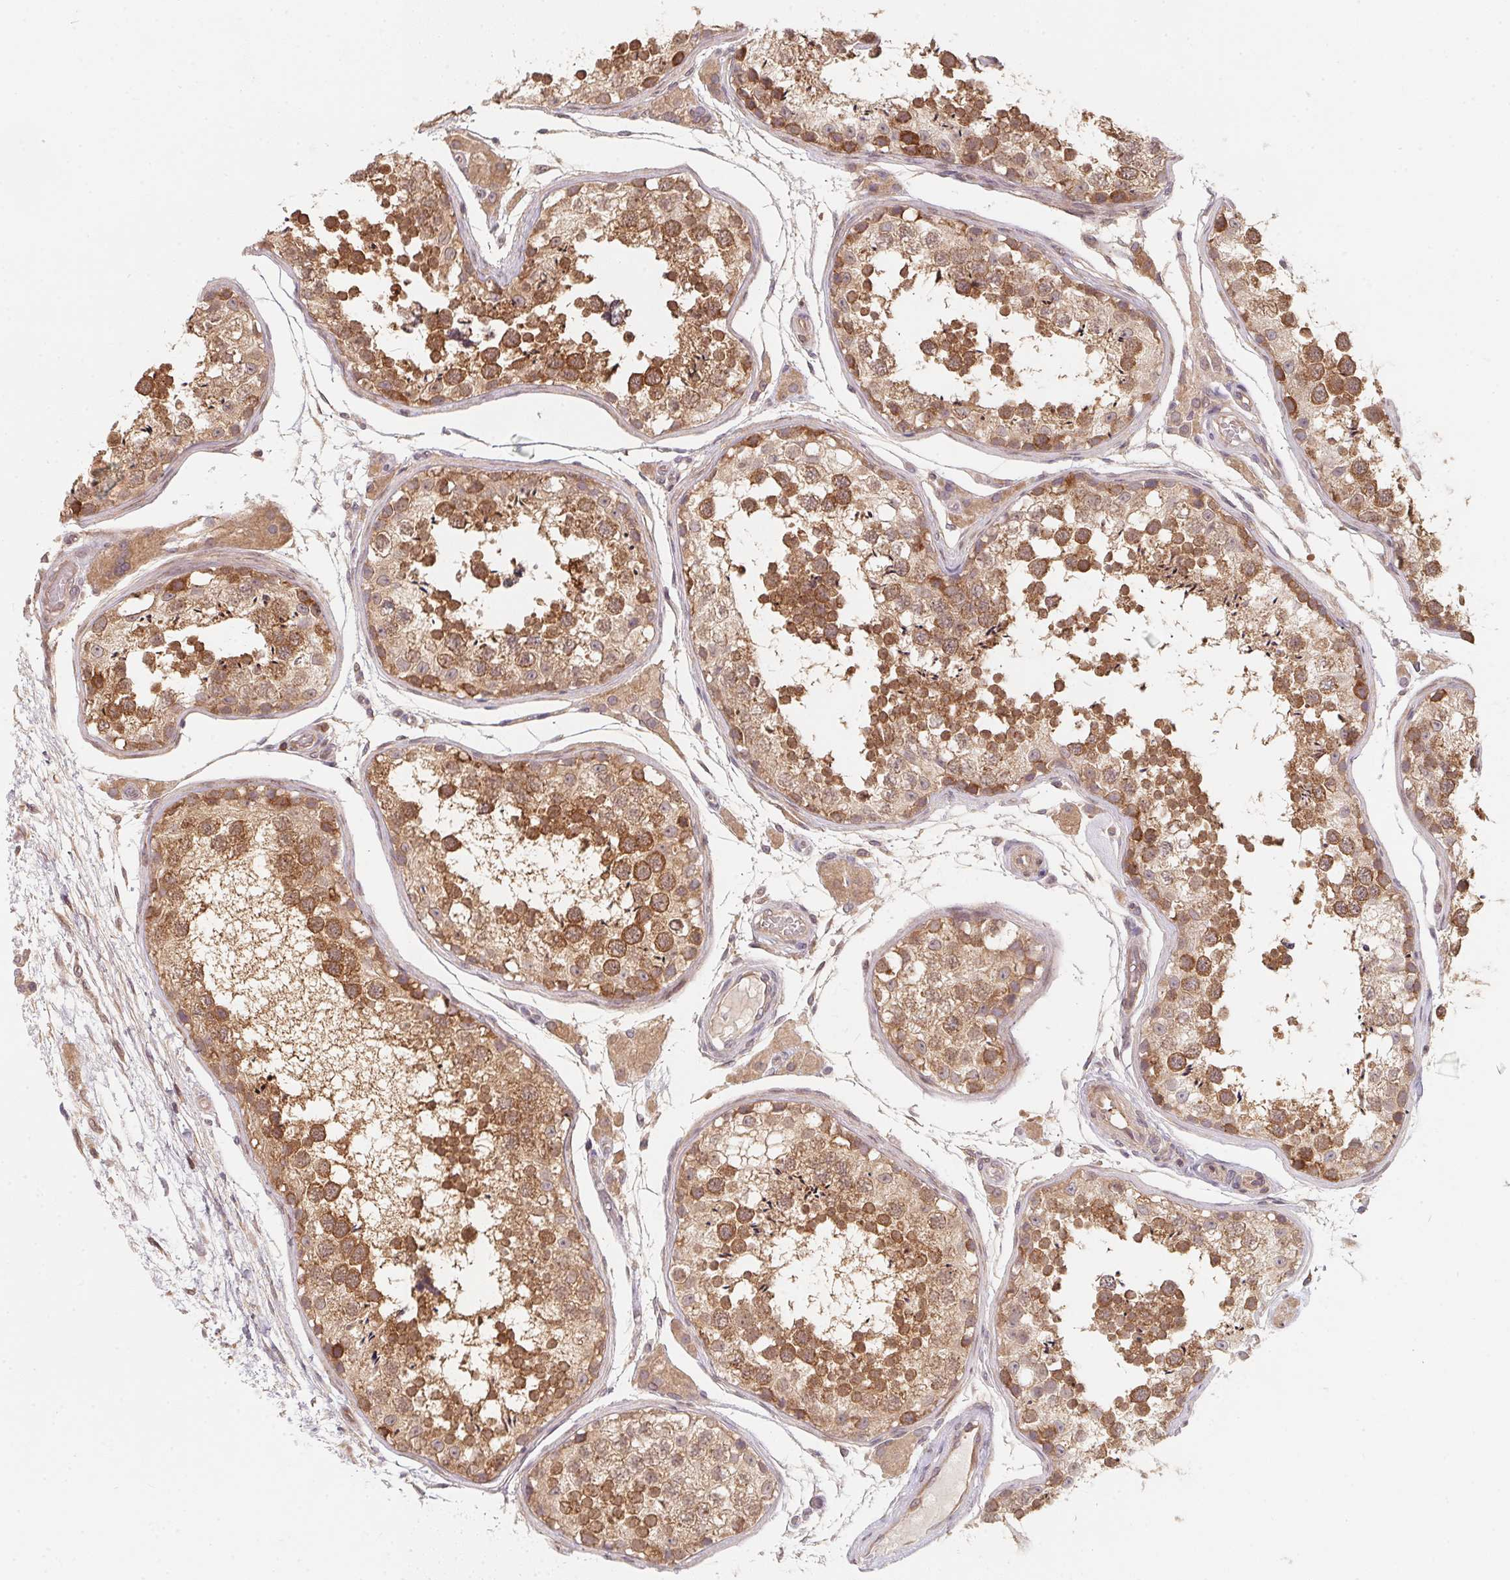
{"staining": {"intensity": "moderate", "quantity": ">75%", "location": "cytoplasmic/membranous"}, "tissue": "testis", "cell_type": "Cells in seminiferous ducts", "image_type": "normal", "snomed": [{"axis": "morphology", "description": "Normal tissue, NOS"}, {"axis": "morphology", "description": "Seminoma, NOS"}, {"axis": "topography", "description": "Testis"}], "caption": "A brown stain labels moderate cytoplasmic/membranous staining of a protein in cells in seminiferous ducts of normal human testis. (DAB IHC, brown staining for protein, blue staining for nuclei).", "gene": "ANKRD13A", "patient": {"sex": "male", "age": 29}}